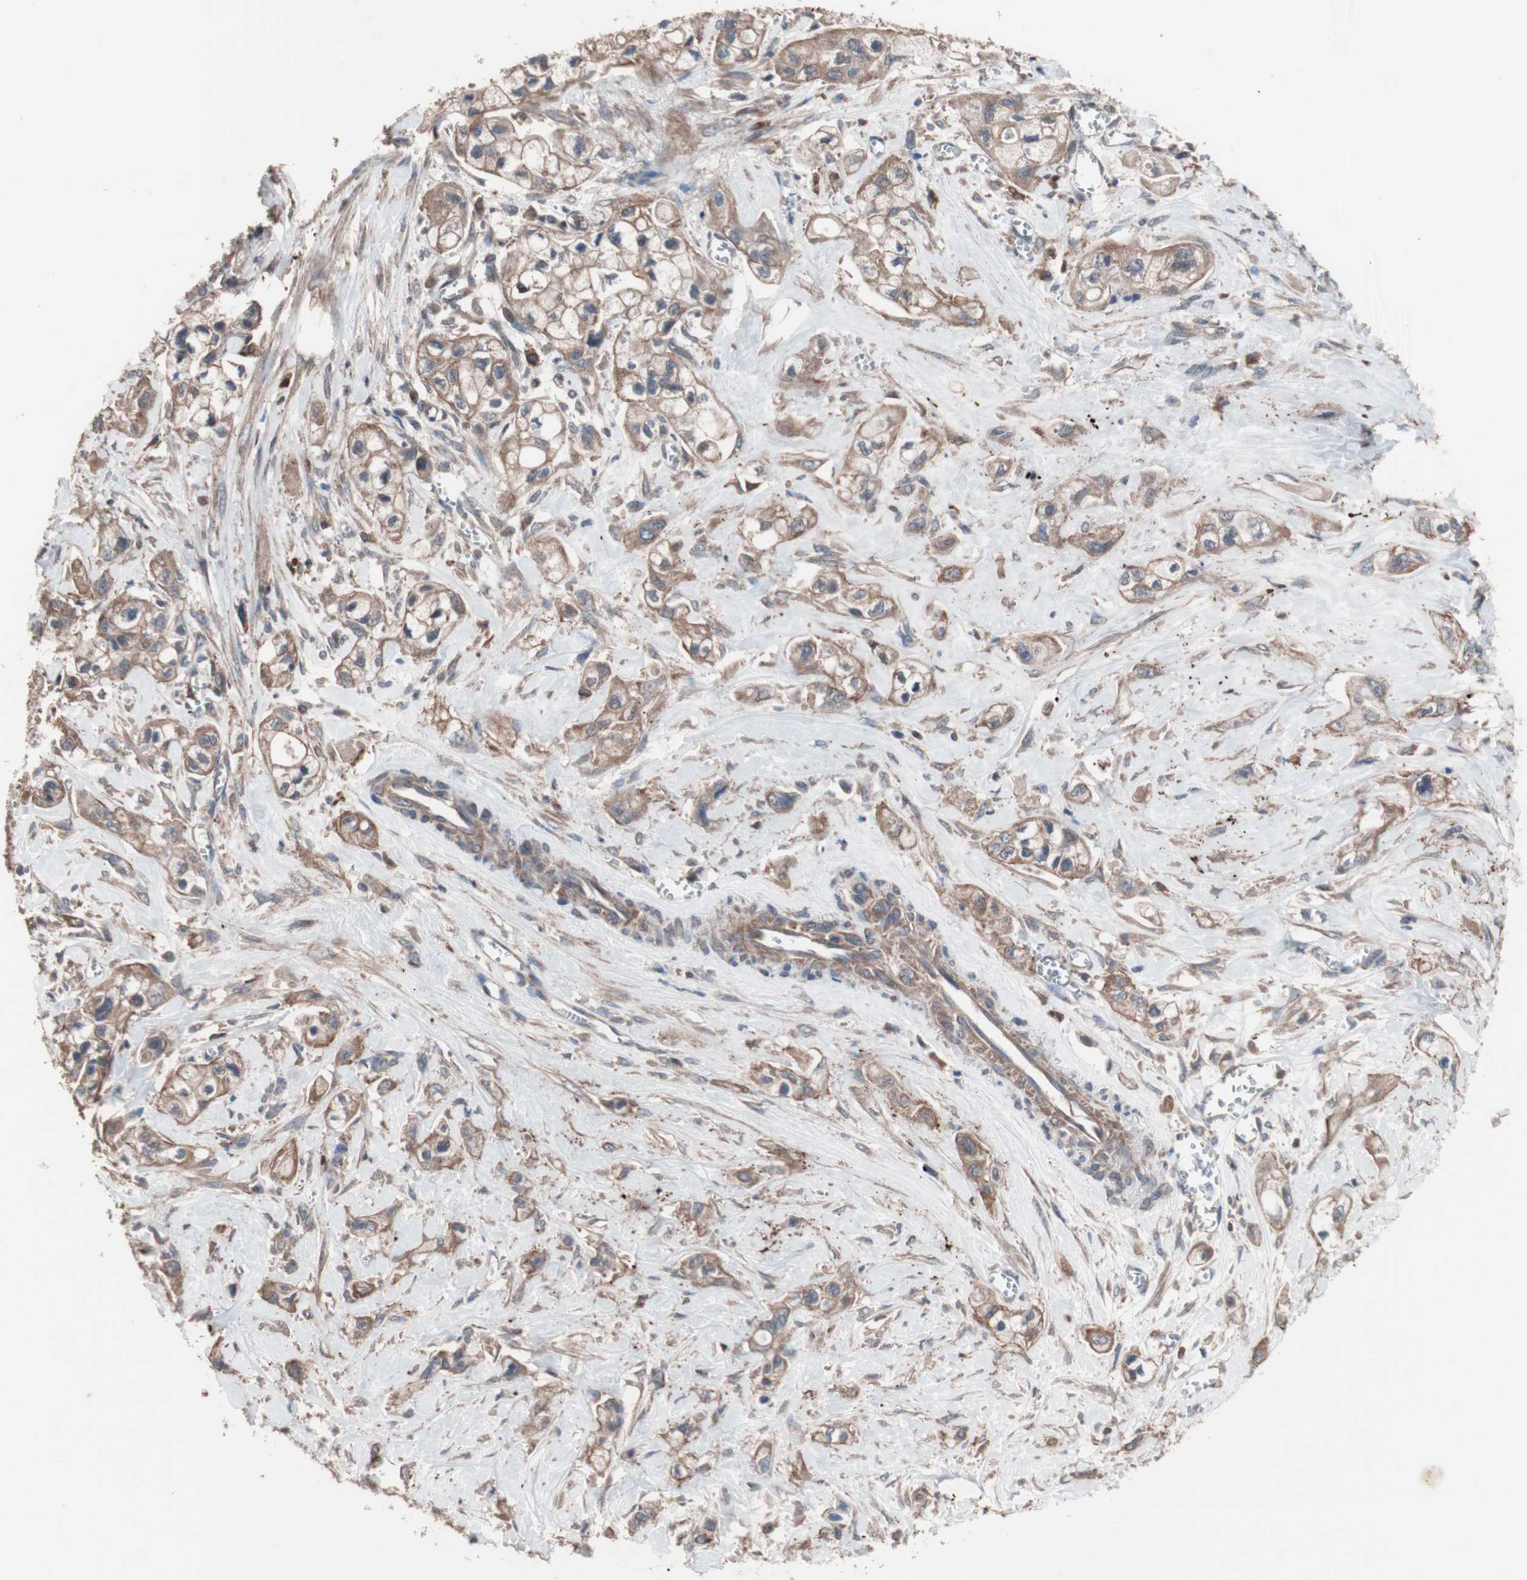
{"staining": {"intensity": "moderate", "quantity": ">75%", "location": "cytoplasmic/membranous"}, "tissue": "pancreatic cancer", "cell_type": "Tumor cells", "image_type": "cancer", "snomed": [{"axis": "morphology", "description": "Adenocarcinoma, NOS"}, {"axis": "topography", "description": "Pancreas"}], "caption": "Protein staining by immunohistochemistry demonstrates moderate cytoplasmic/membranous expression in about >75% of tumor cells in adenocarcinoma (pancreatic). The staining was performed using DAB to visualize the protein expression in brown, while the nuclei were stained in blue with hematoxylin (Magnification: 20x).", "gene": "ATG7", "patient": {"sex": "male", "age": 74}}